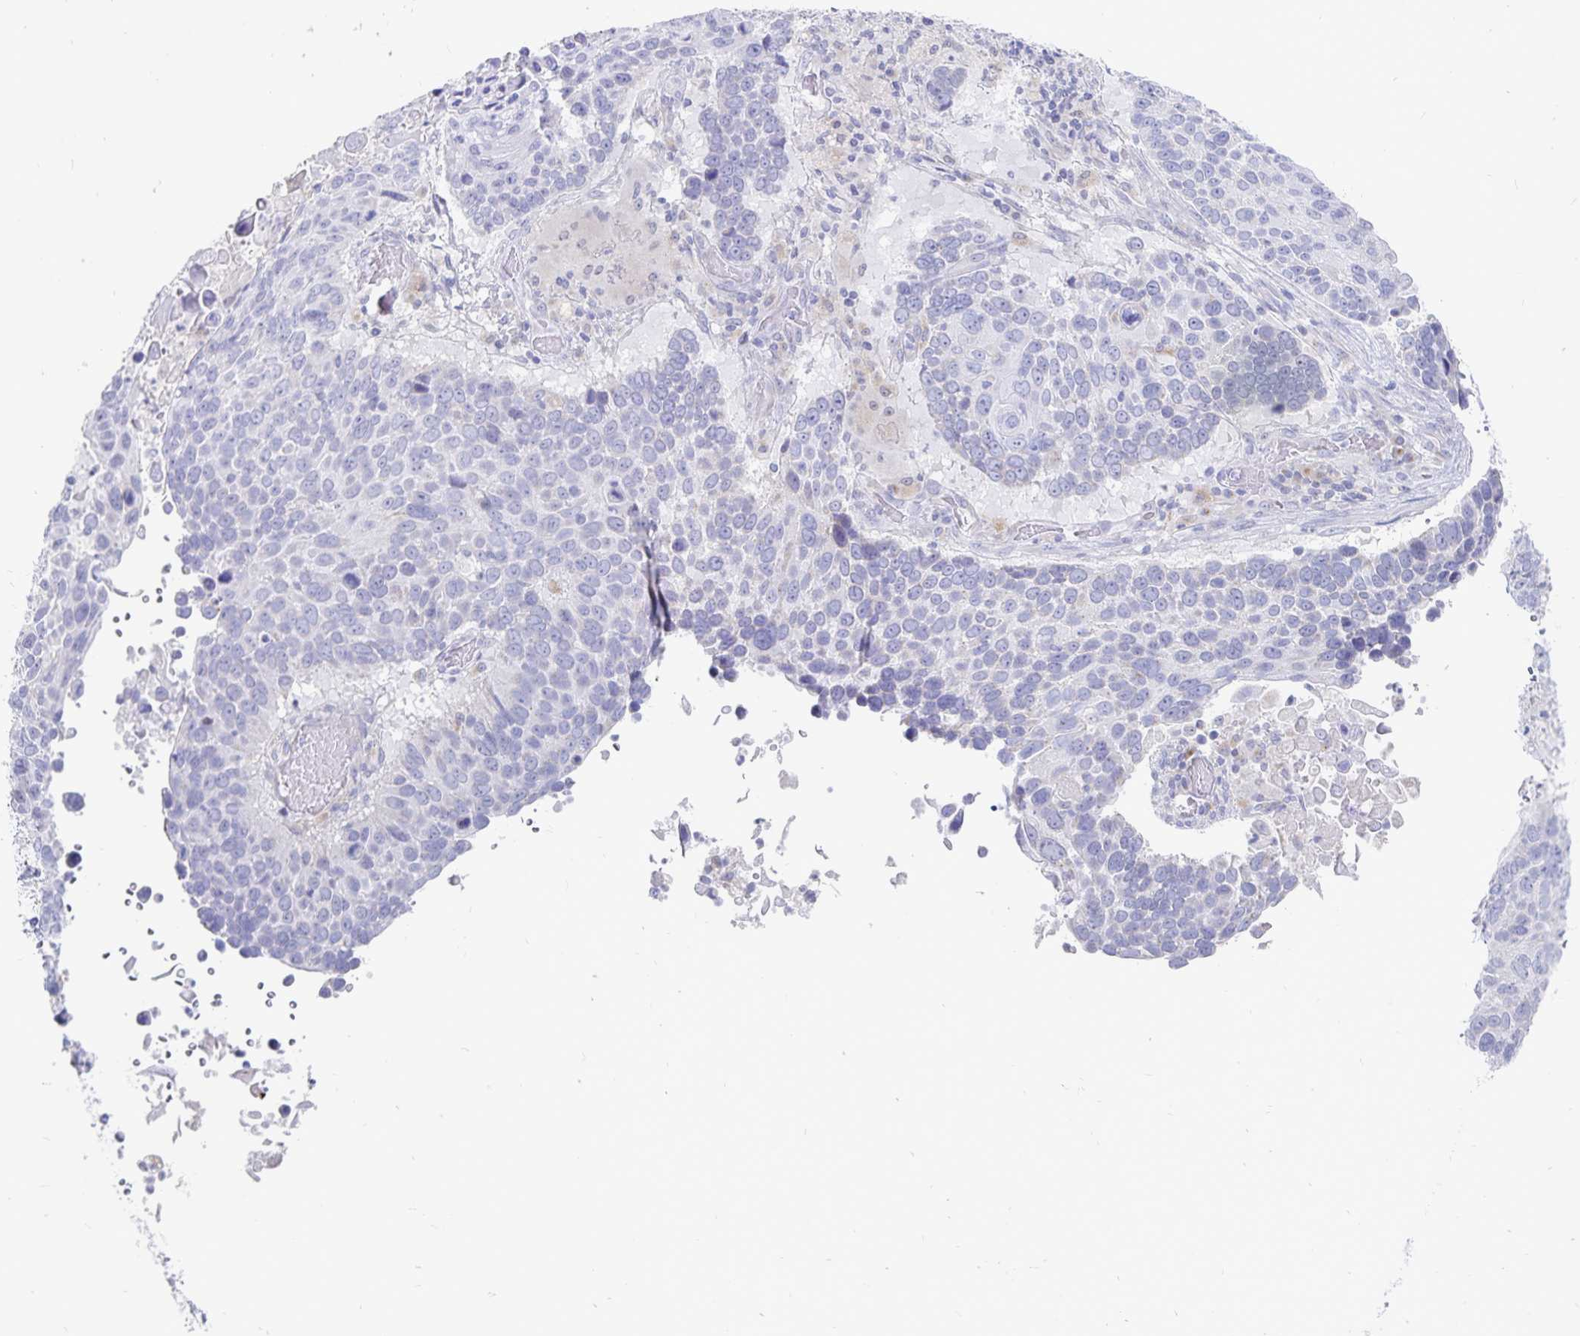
{"staining": {"intensity": "negative", "quantity": "none", "location": "none"}, "tissue": "lung cancer", "cell_type": "Tumor cells", "image_type": "cancer", "snomed": [{"axis": "morphology", "description": "Squamous cell carcinoma, NOS"}, {"axis": "topography", "description": "Lung"}], "caption": "This is an IHC photomicrograph of lung squamous cell carcinoma. There is no staining in tumor cells.", "gene": "PKHD1", "patient": {"sex": "male", "age": 68}}